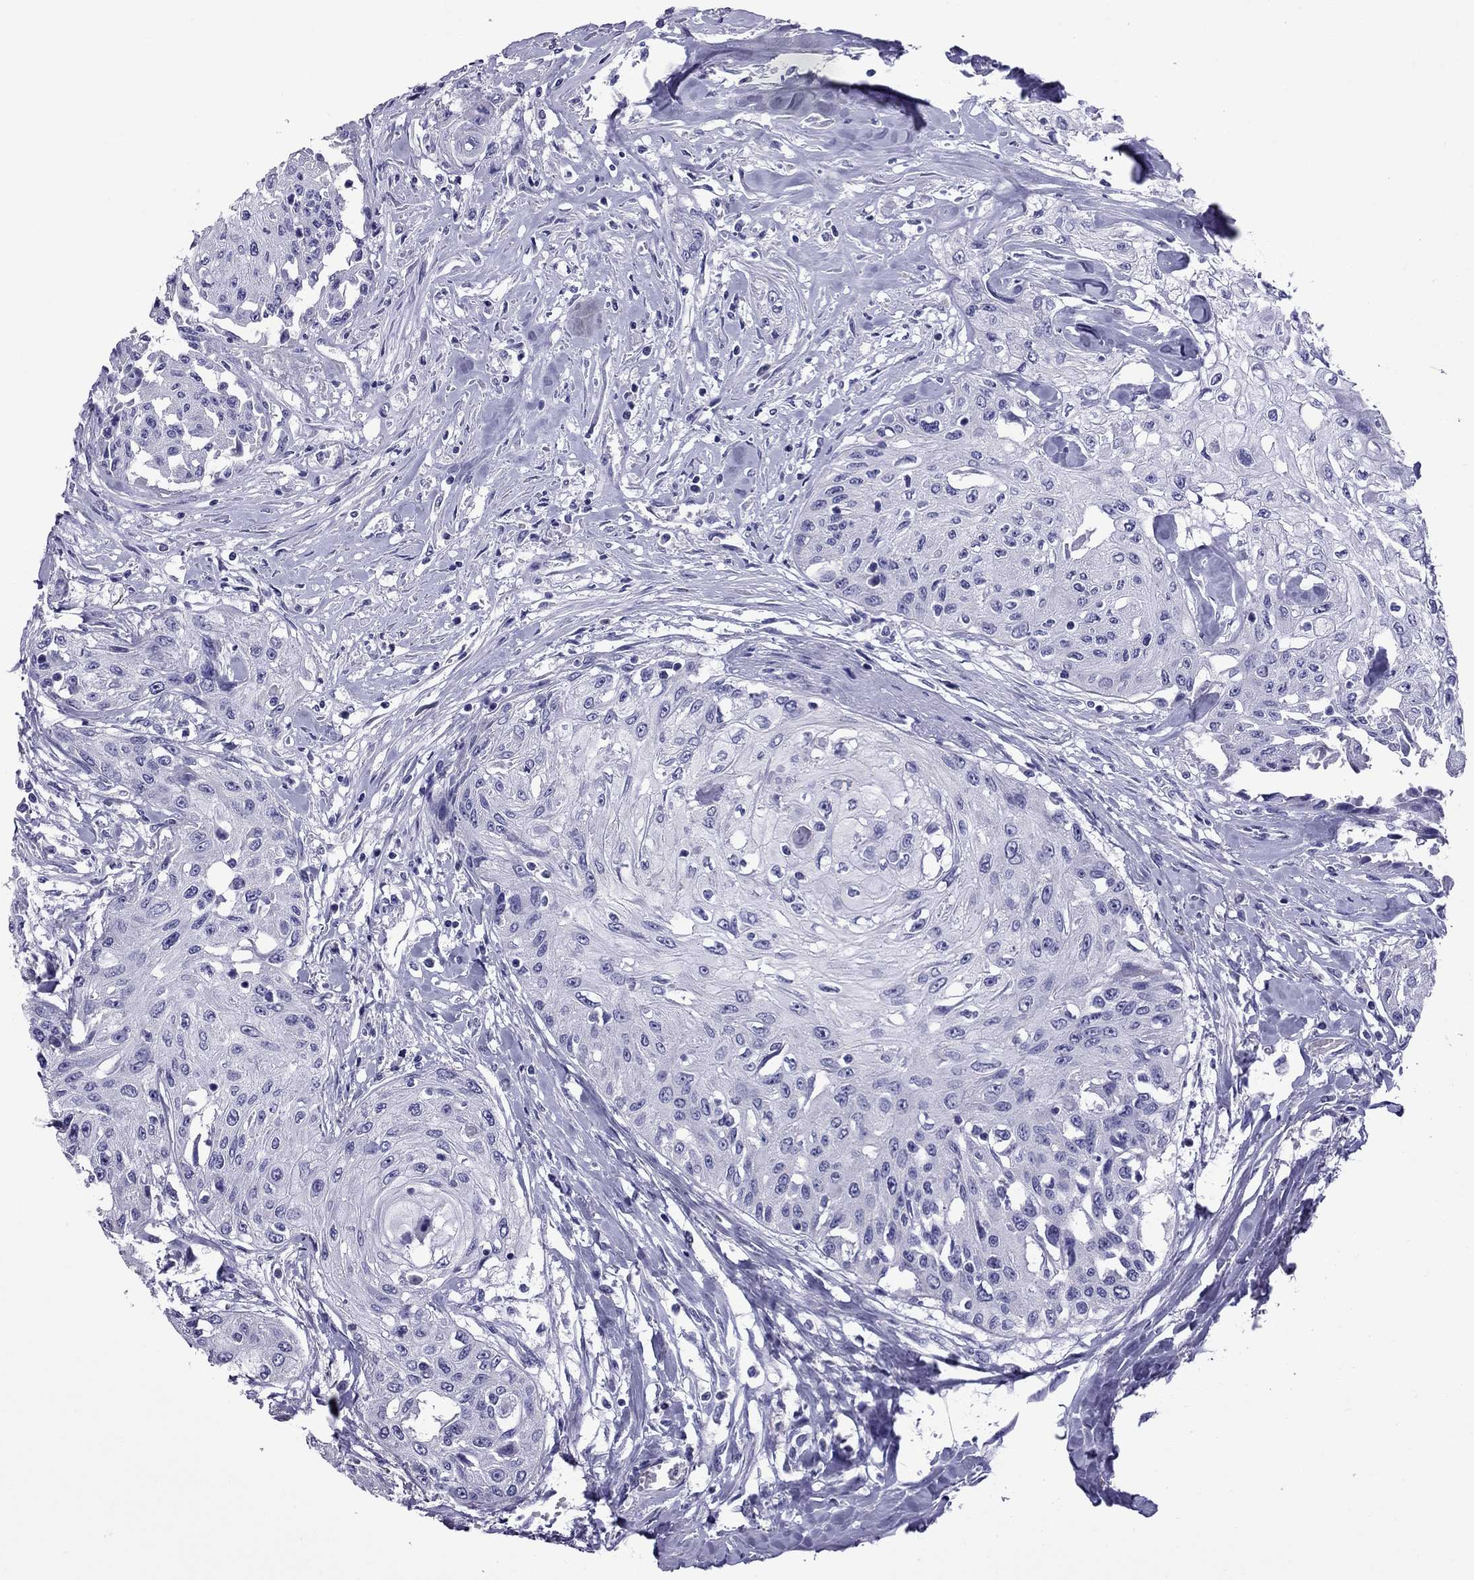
{"staining": {"intensity": "negative", "quantity": "none", "location": "none"}, "tissue": "head and neck cancer", "cell_type": "Tumor cells", "image_type": "cancer", "snomed": [{"axis": "morphology", "description": "Normal tissue, NOS"}, {"axis": "morphology", "description": "Squamous cell carcinoma, NOS"}, {"axis": "topography", "description": "Oral tissue"}, {"axis": "topography", "description": "Peripheral nerve tissue"}, {"axis": "topography", "description": "Head-Neck"}], "caption": "Head and neck squamous cell carcinoma was stained to show a protein in brown. There is no significant staining in tumor cells. (Brightfield microscopy of DAB (3,3'-diaminobenzidine) immunohistochemistry at high magnification).", "gene": "TTLL13", "patient": {"sex": "female", "age": 59}}